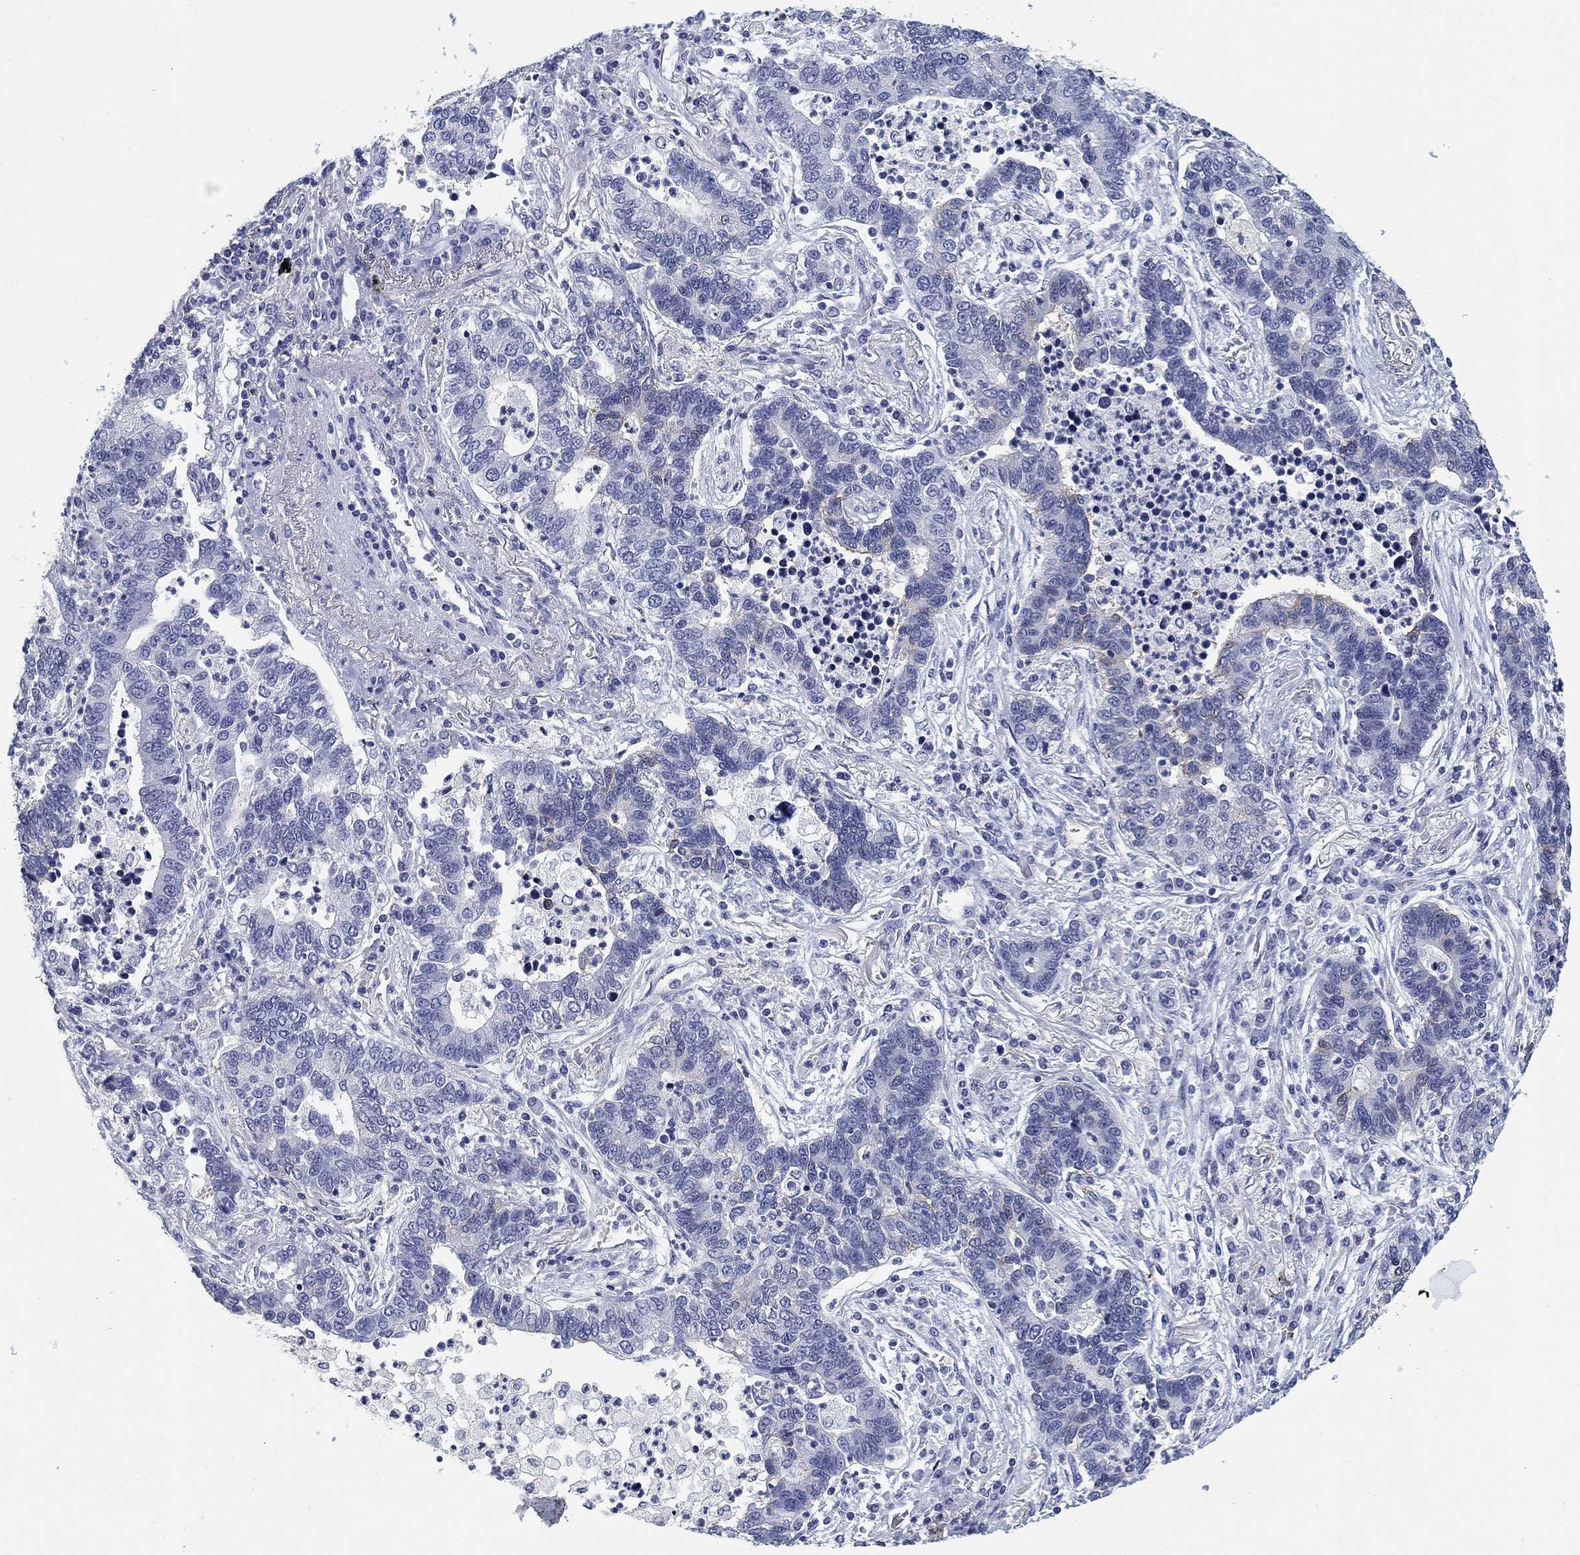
{"staining": {"intensity": "negative", "quantity": "none", "location": "none"}, "tissue": "lung cancer", "cell_type": "Tumor cells", "image_type": "cancer", "snomed": [{"axis": "morphology", "description": "Adenocarcinoma, NOS"}, {"axis": "topography", "description": "Lung"}], "caption": "There is no significant positivity in tumor cells of lung cancer (adenocarcinoma).", "gene": "CLUL1", "patient": {"sex": "female", "age": 57}}